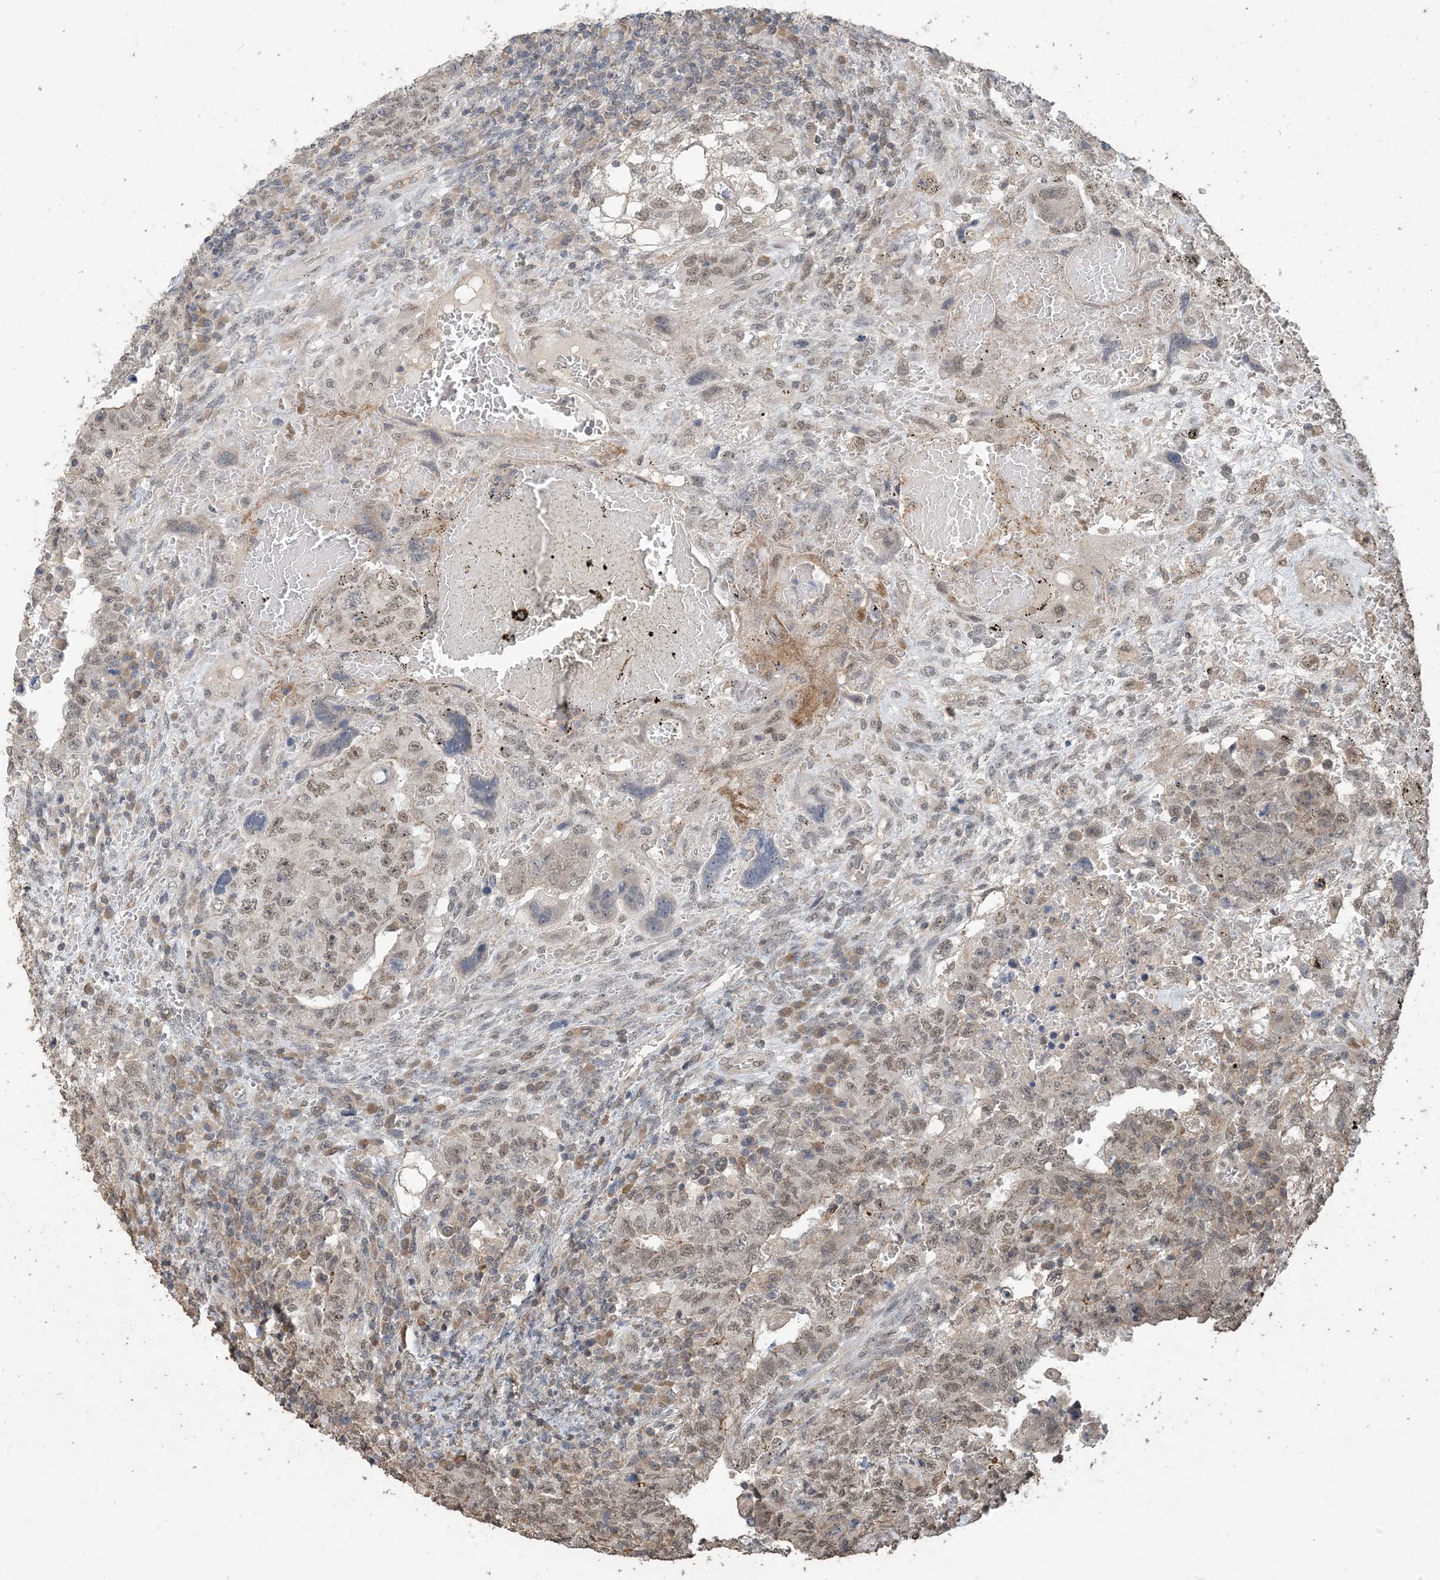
{"staining": {"intensity": "weak", "quantity": ">75%", "location": "nuclear"}, "tissue": "testis cancer", "cell_type": "Tumor cells", "image_type": "cancer", "snomed": [{"axis": "morphology", "description": "Carcinoma, Embryonal, NOS"}, {"axis": "topography", "description": "Testis"}], "caption": "Testis embryonal carcinoma tissue exhibits weak nuclear expression in about >75% of tumor cells", "gene": "ZC3H12A", "patient": {"sex": "male", "age": 26}}